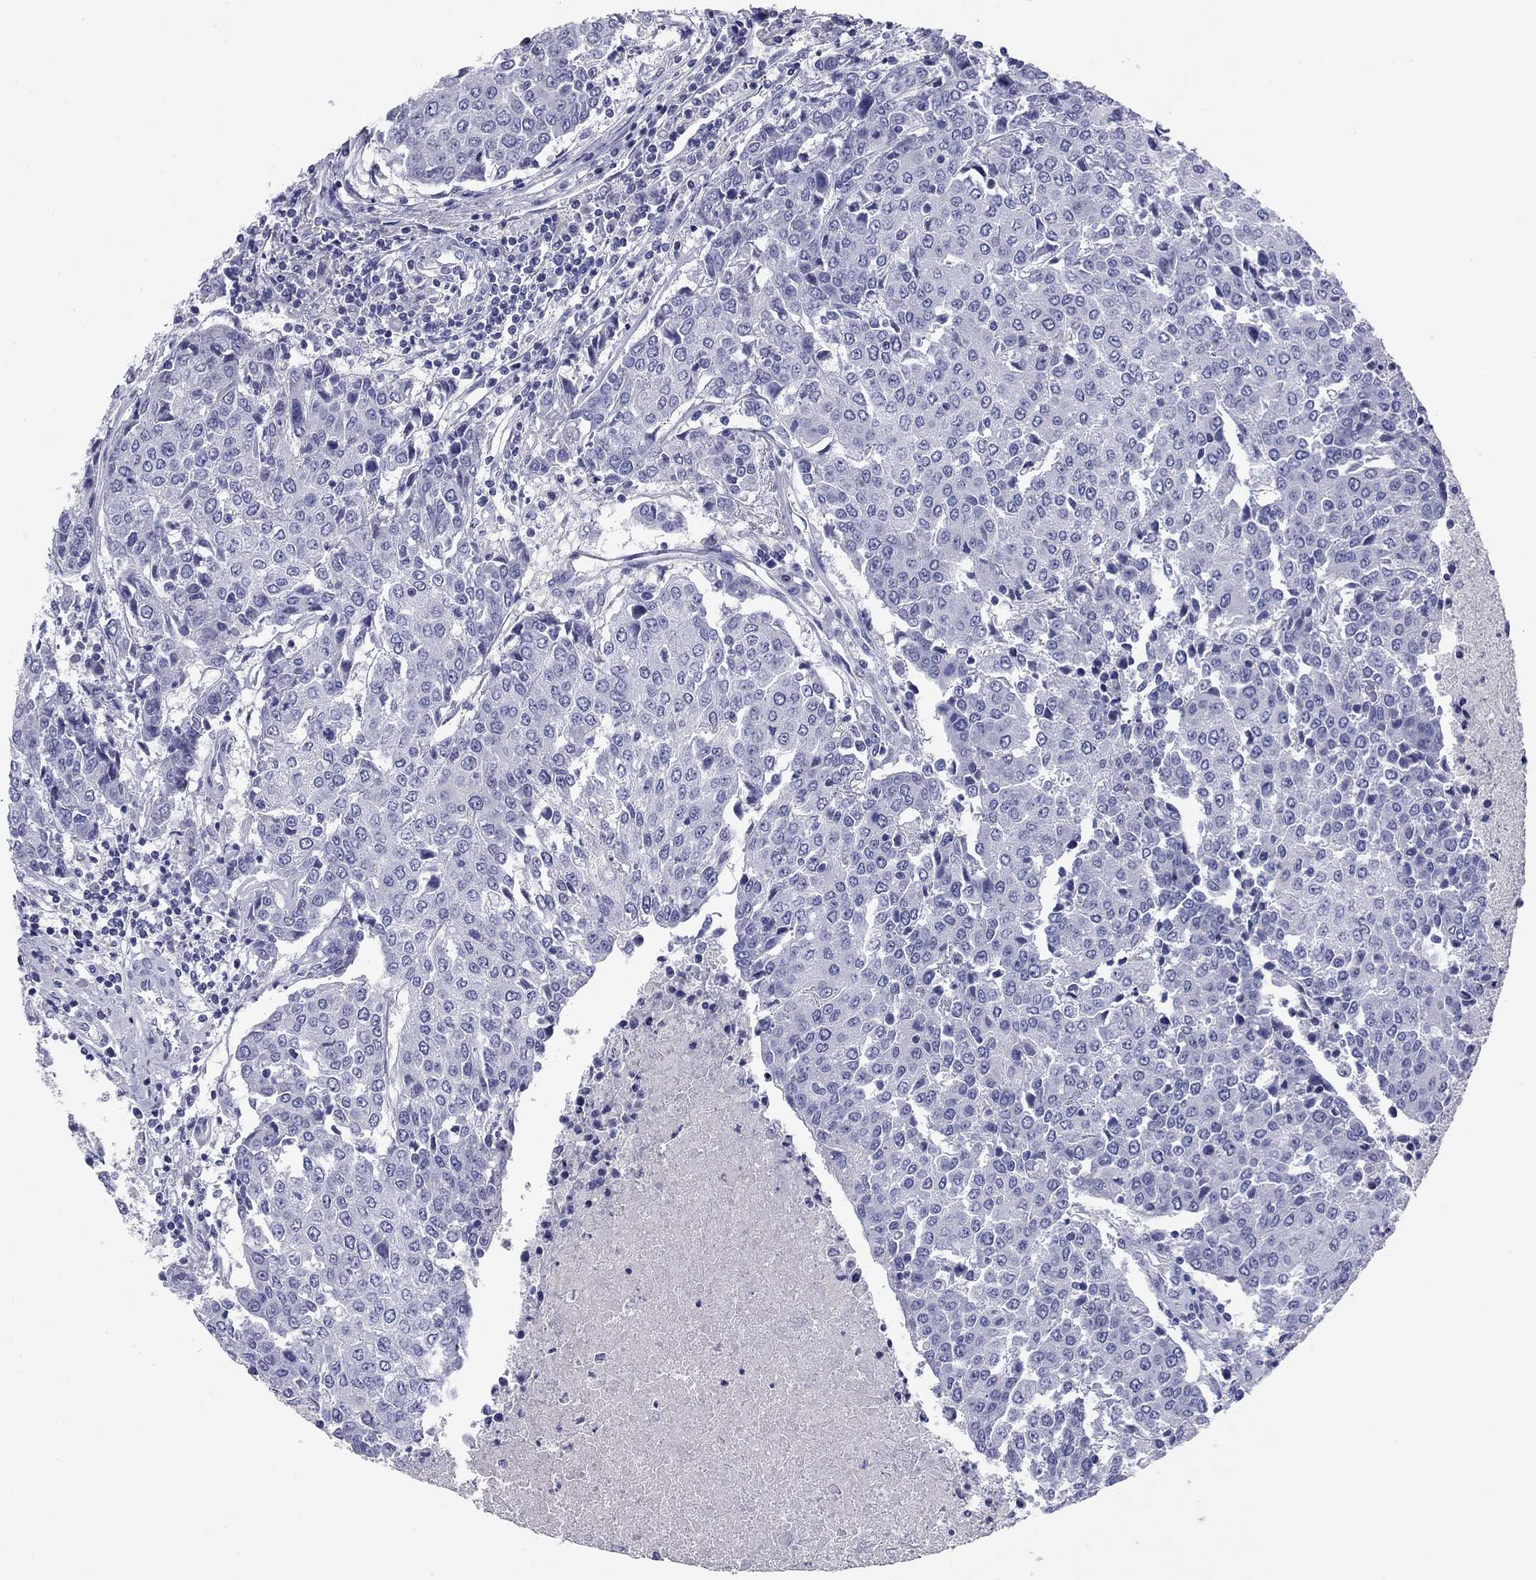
{"staining": {"intensity": "negative", "quantity": "none", "location": "none"}, "tissue": "urothelial cancer", "cell_type": "Tumor cells", "image_type": "cancer", "snomed": [{"axis": "morphology", "description": "Urothelial carcinoma, High grade"}, {"axis": "topography", "description": "Urinary bladder"}], "caption": "IHC image of human urothelial cancer stained for a protein (brown), which demonstrates no expression in tumor cells.", "gene": "KCNH1", "patient": {"sex": "female", "age": 85}}